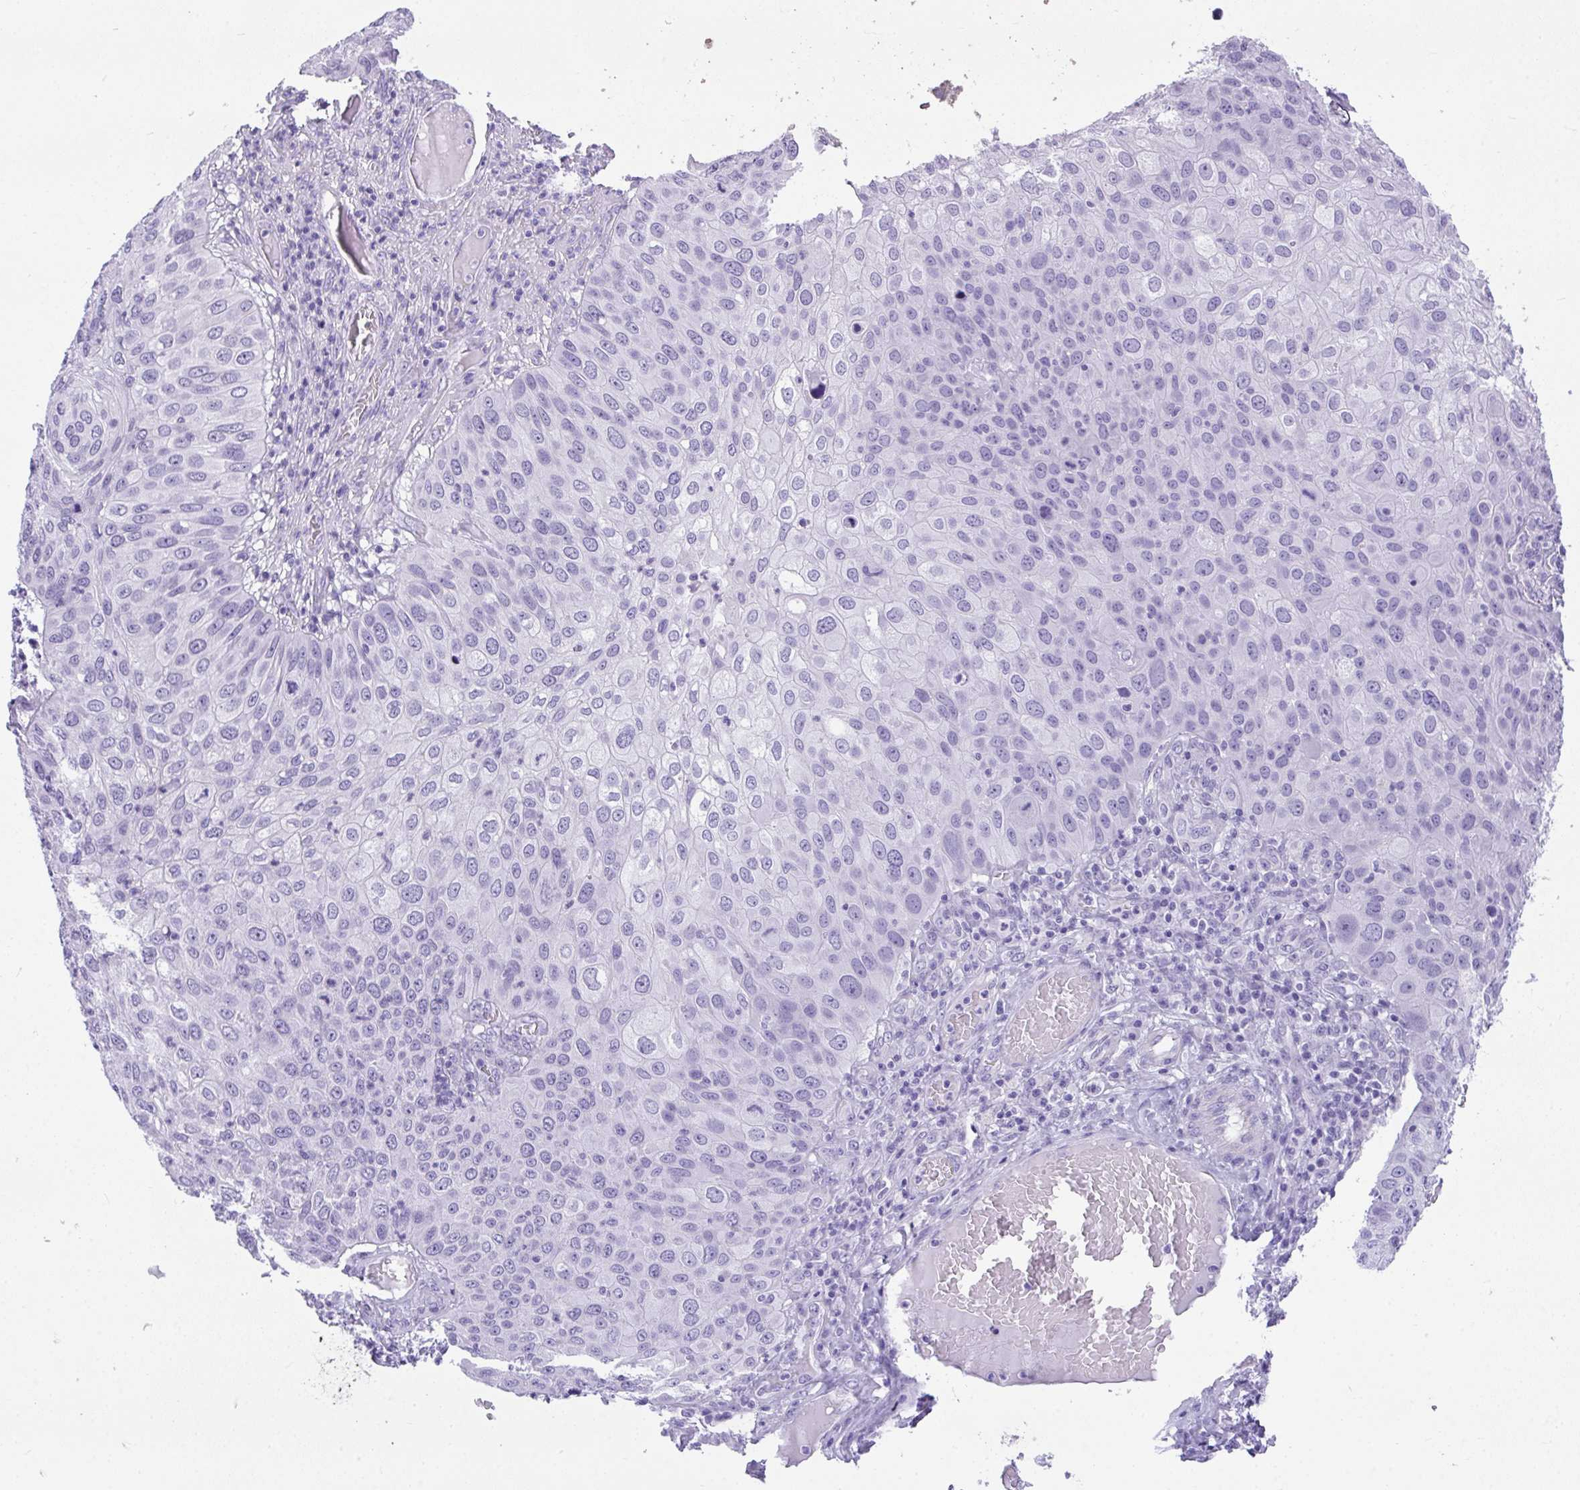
{"staining": {"intensity": "negative", "quantity": "none", "location": "none"}, "tissue": "skin cancer", "cell_type": "Tumor cells", "image_type": "cancer", "snomed": [{"axis": "morphology", "description": "Squamous cell carcinoma, NOS"}, {"axis": "topography", "description": "Skin"}], "caption": "Squamous cell carcinoma (skin) was stained to show a protein in brown. There is no significant staining in tumor cells.", "gene": "AVIL", "patient": {"sex": "male", "age": 87}}